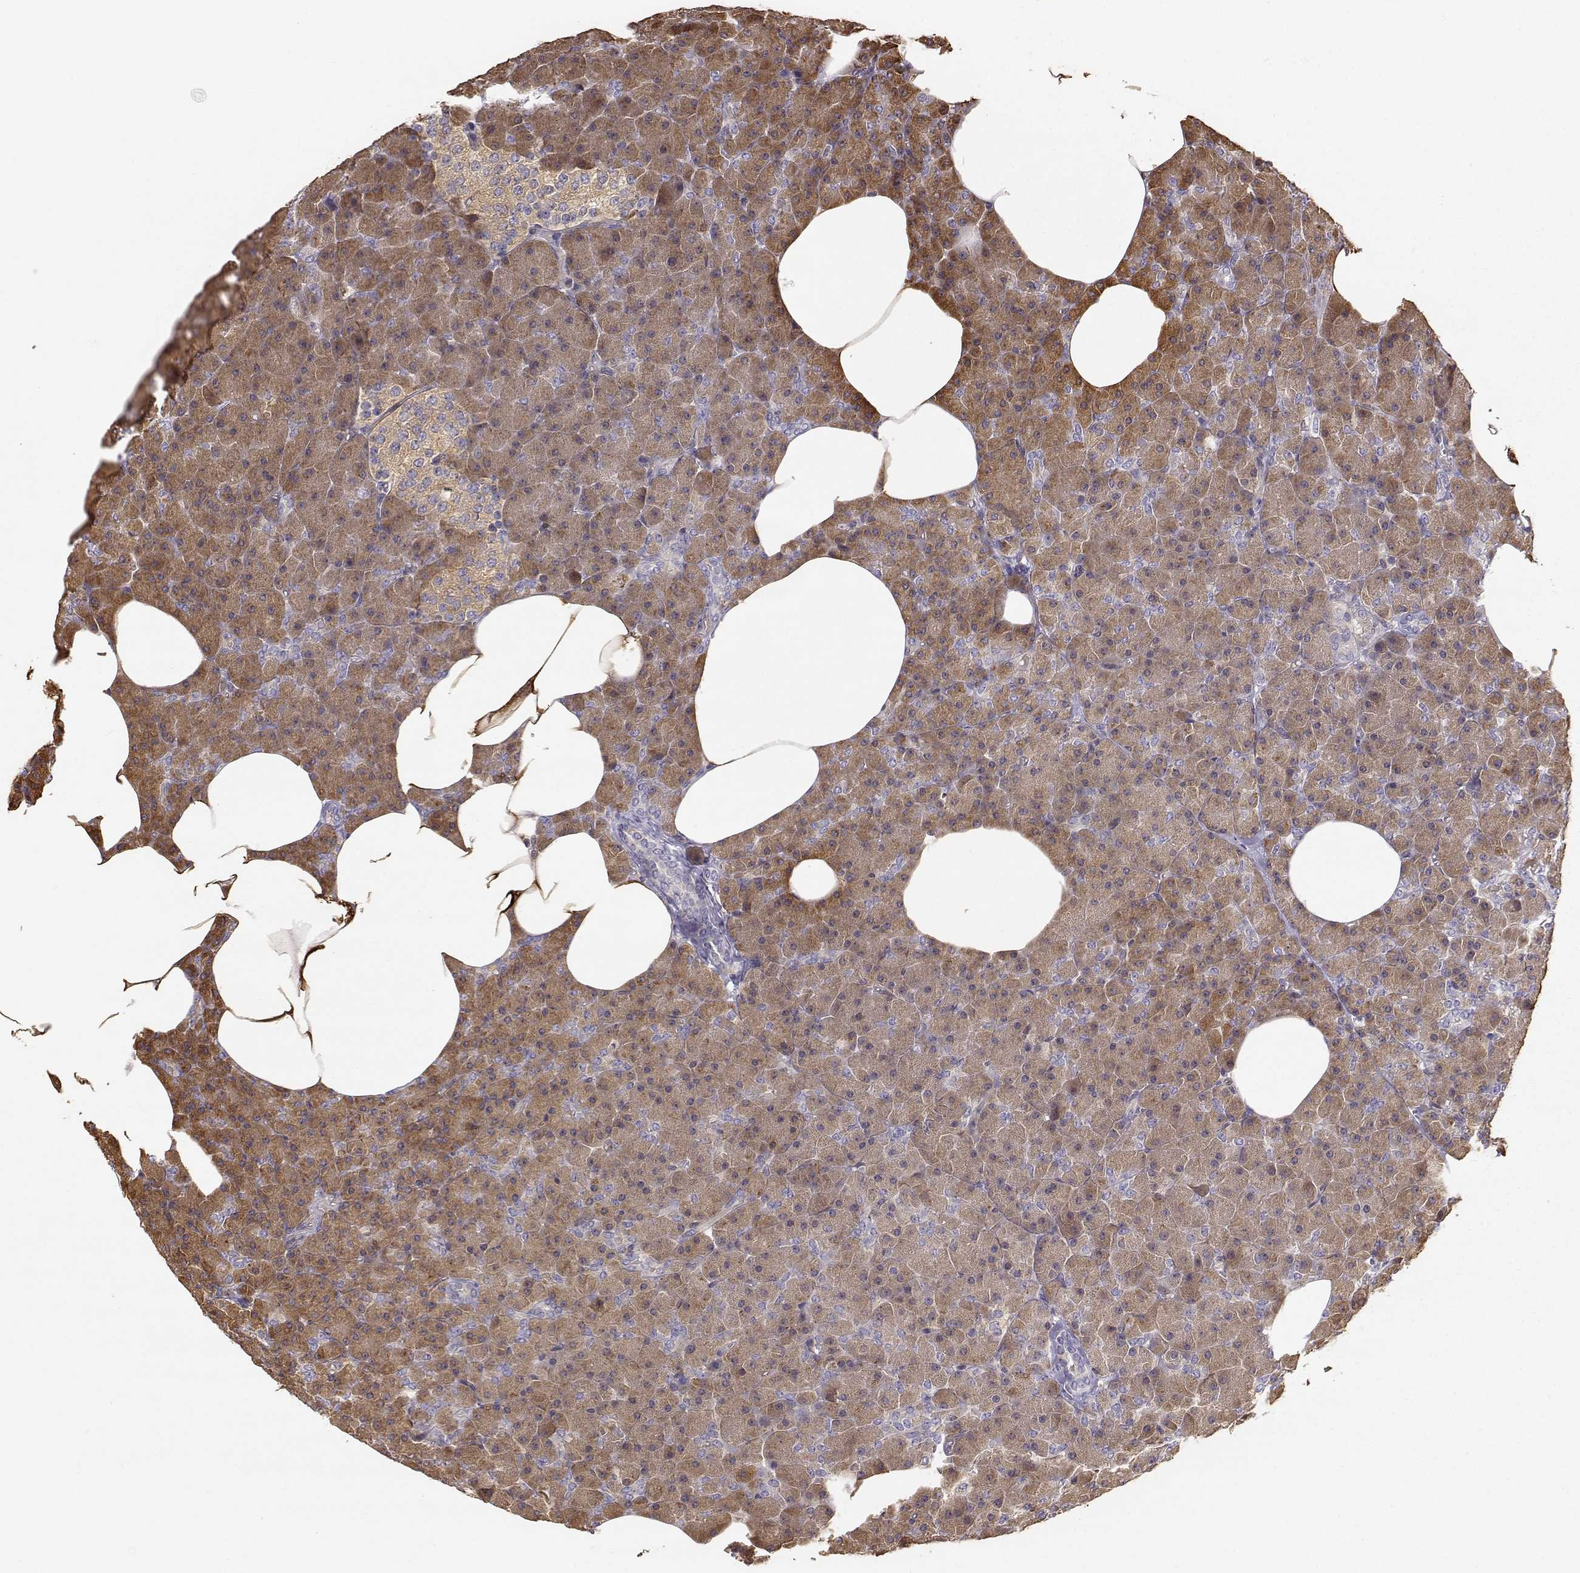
{"staining": {"intensity": "moderate", "quantity": ">75%", "location": "cytoplasmic/membranous"}, "tissue": "pancreas", "cell_type": "Exocrine glandular cells", "image_type": "normal", "snomed": [{"axis": "morphology", "description": "Normal tissue, NOS"}, {"axis": "topography", "description": "Pancreas"}], "caption": "Immunohistochemistry (IHC) of normal pancreas shows medium levels of moderate cytoplasmic/membranous positivity in about >75% of exocrine glandular cells.", "gene": "CRIM1", "patient": {"sex": "female", "age": 45}}